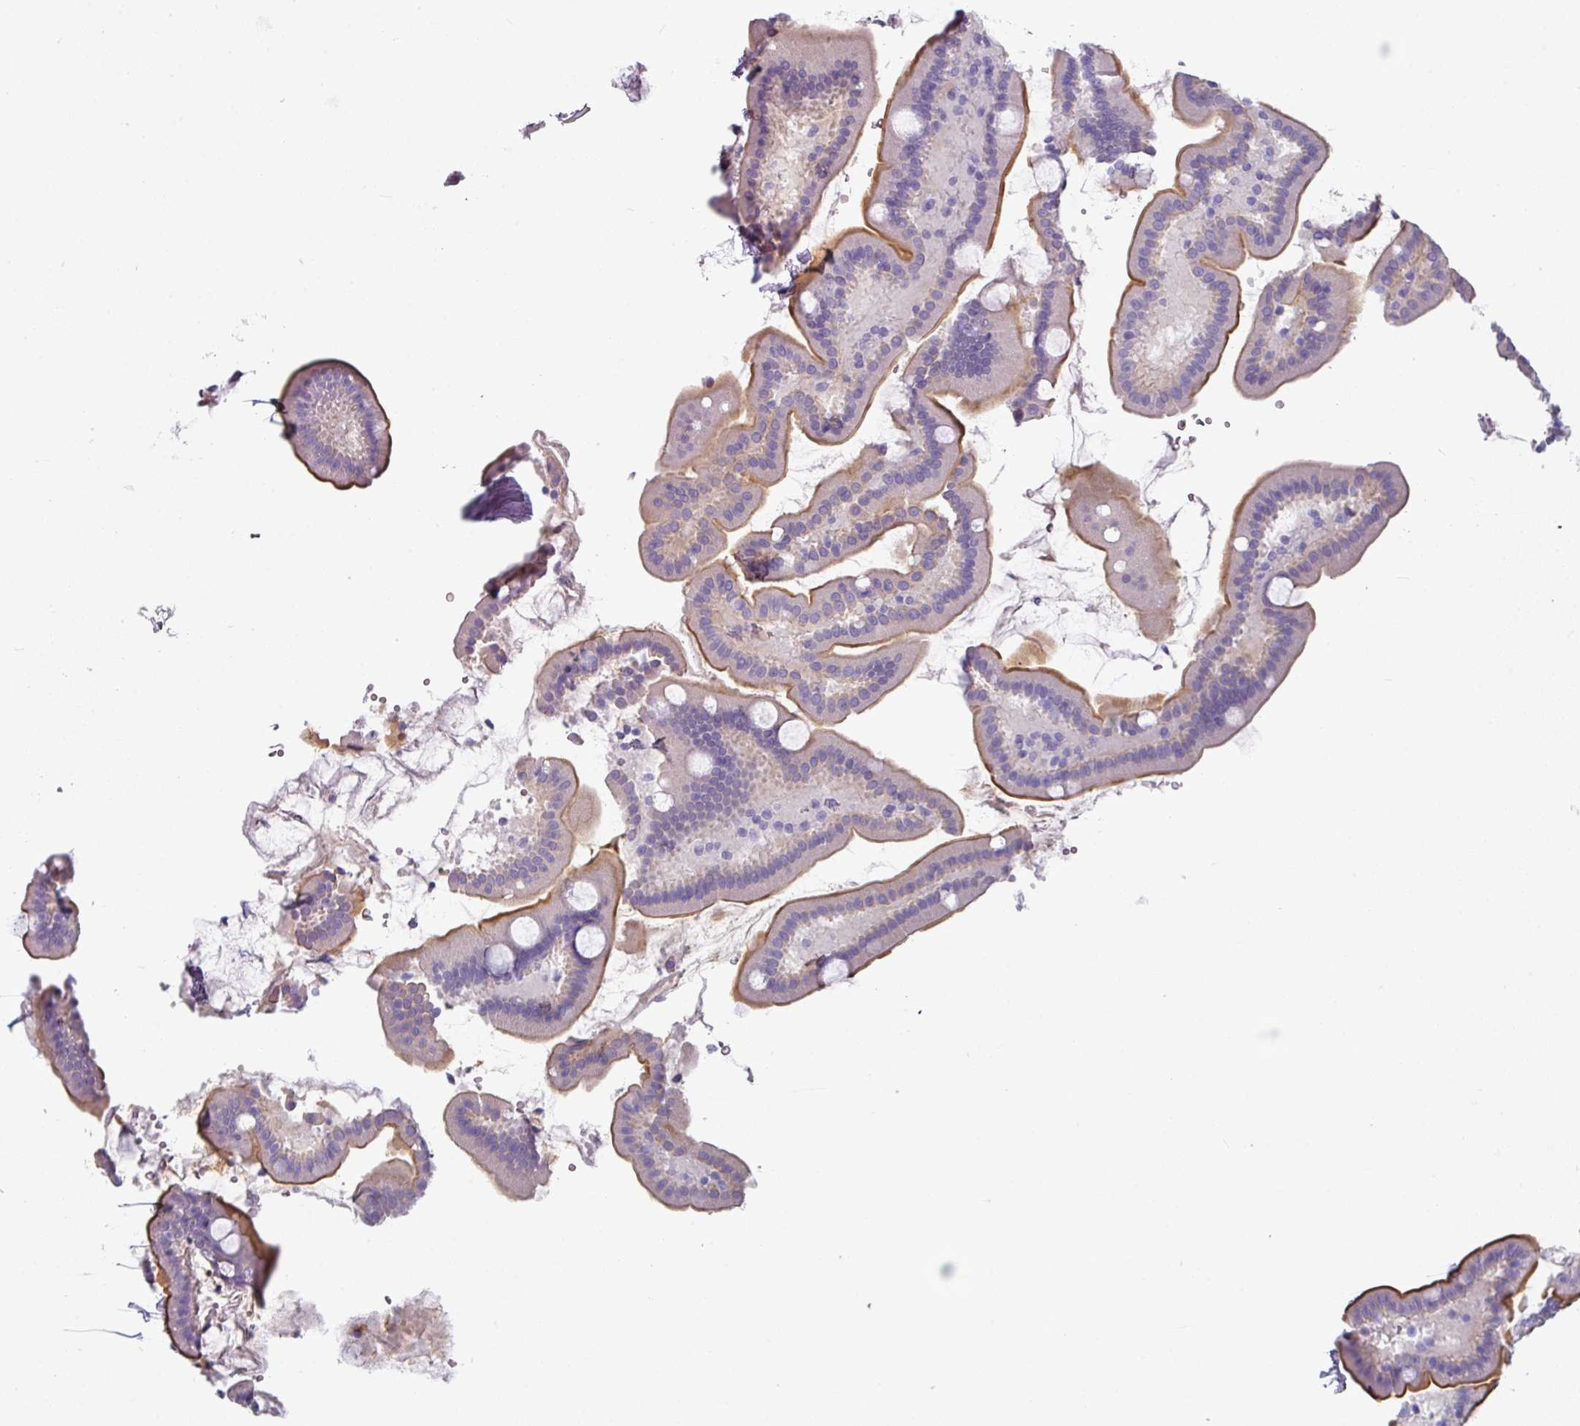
{"staining": {"intensity": "strong", "quantity": "25%-75%", "location": "cytoplasmic/membranous"}, "tissue": "duodenum", "cell_type": "Glandular cells", "image_type": "normal", "snomed": [{"axis": "morphology", "description": "Normal tissue, NOS"}, {"axis": "topography", "description": "Duodenum"}], "caption": "This photomicrograph displays immunohistochemistry (IHC) staining of benign duodenum, with high strong cytoplasmic/membranous staining in about 25%-75% of glandular cells.", "gene": "SLC17A7", "patient": {"sex": "male", "age": 55}}